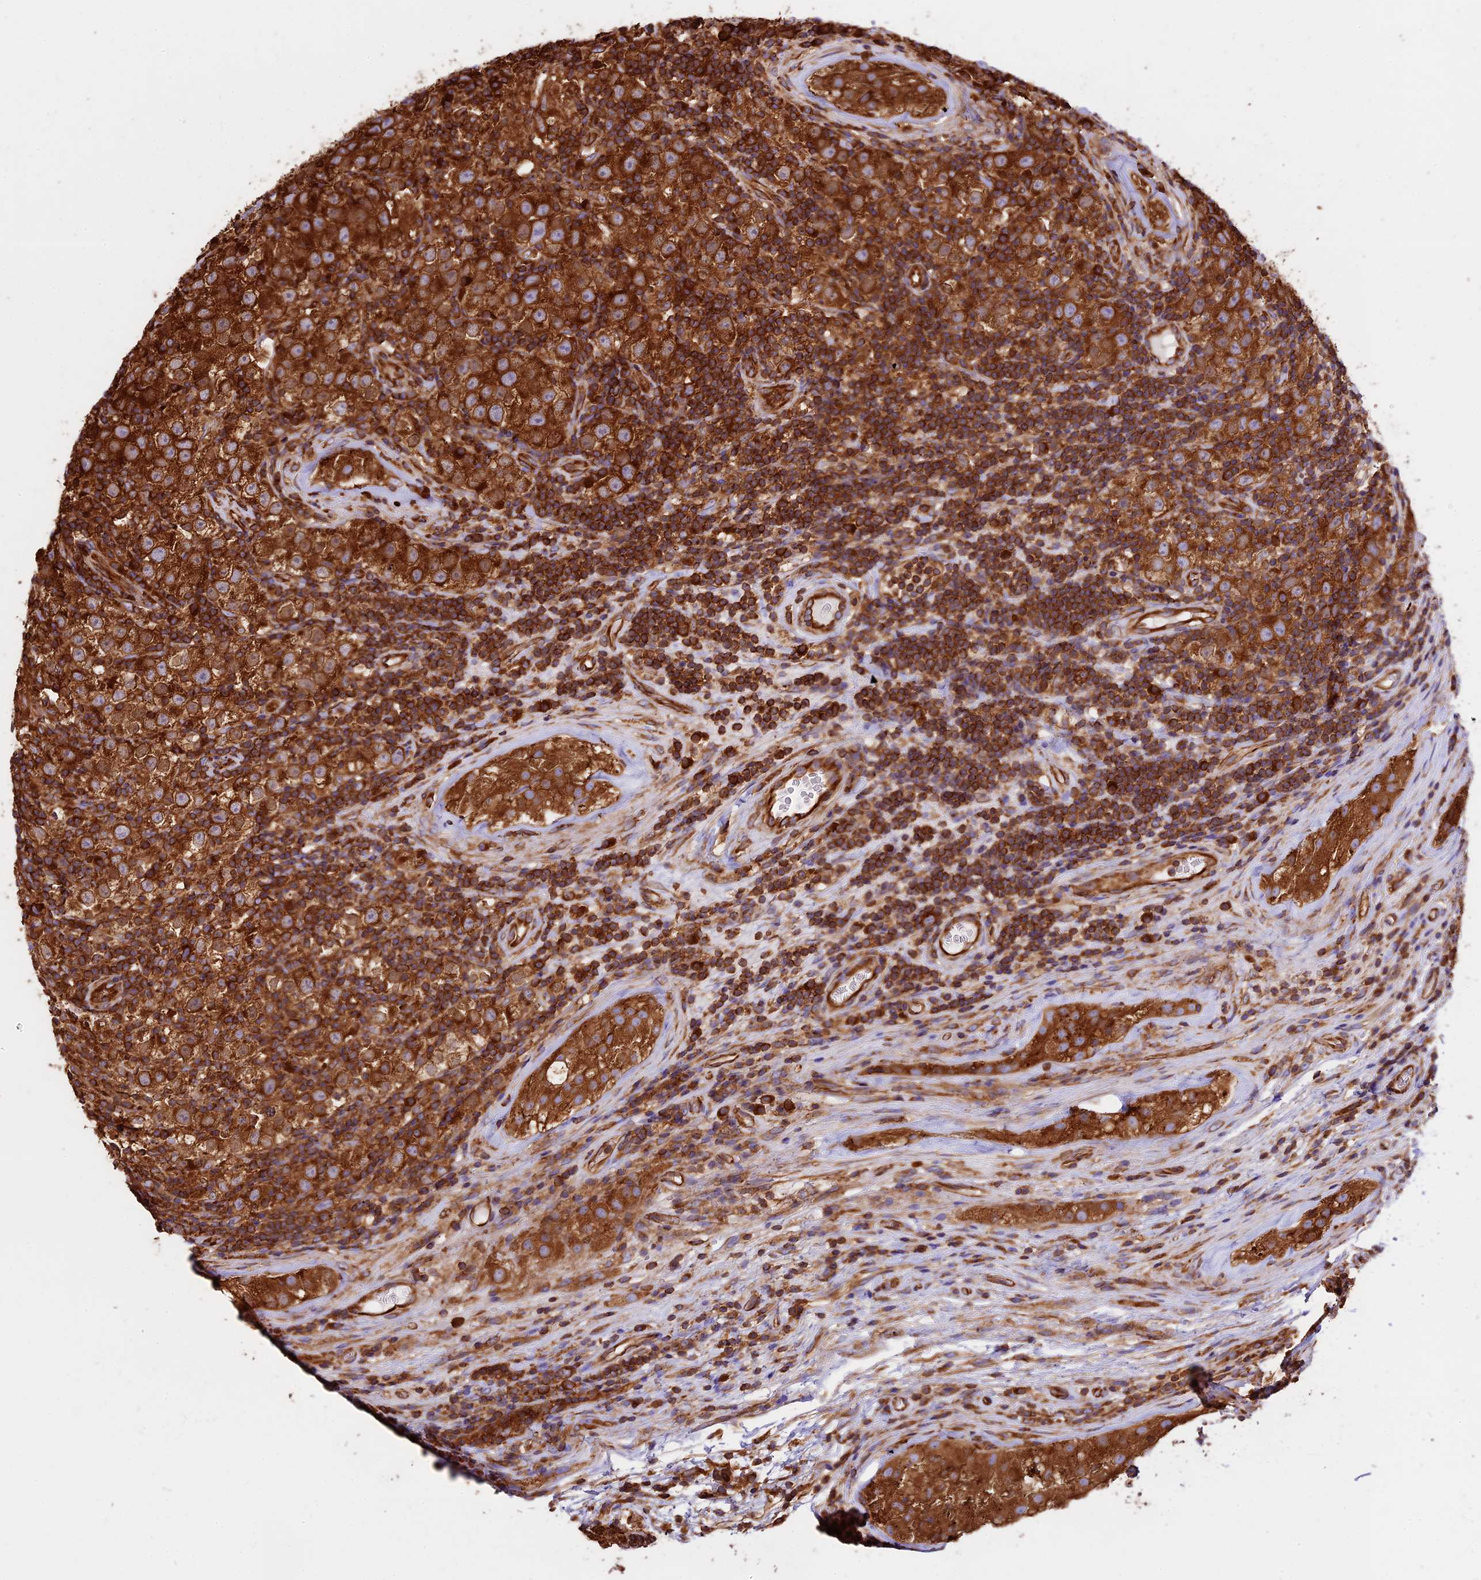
{"staining": {"intensity": "strong", "quantity": ">75%", "location": "cytoplasmic/membranous"}, "tissue": "testis cancer", "cell_type": "Tumor cells", "image_type": "cancer", "snomed": [{"axis": "morphology", "description": "Normal tissue, NOS"}, {"axis": "morphology", "description": "Urothelial carcinoma, High grade"}, {"axis": "morphology", "description": "Seminoma, NOS"}, {"axis": "morphology", "description": "Carcinoma, Embryonal, NOS"}, {"axis": "topography", "description": "Urinary bladder"}, {"axis": "topography", "description": "Testis"}], "caption": "Brown immunohistochemical staining in testis cancer (high-grade urothelial carcinoma) displays strong cytoplasmic/membranous expression in about >75% of tumor cells.", "gene": "KARS1", "patient": {"sex": "male", "age": 41}}